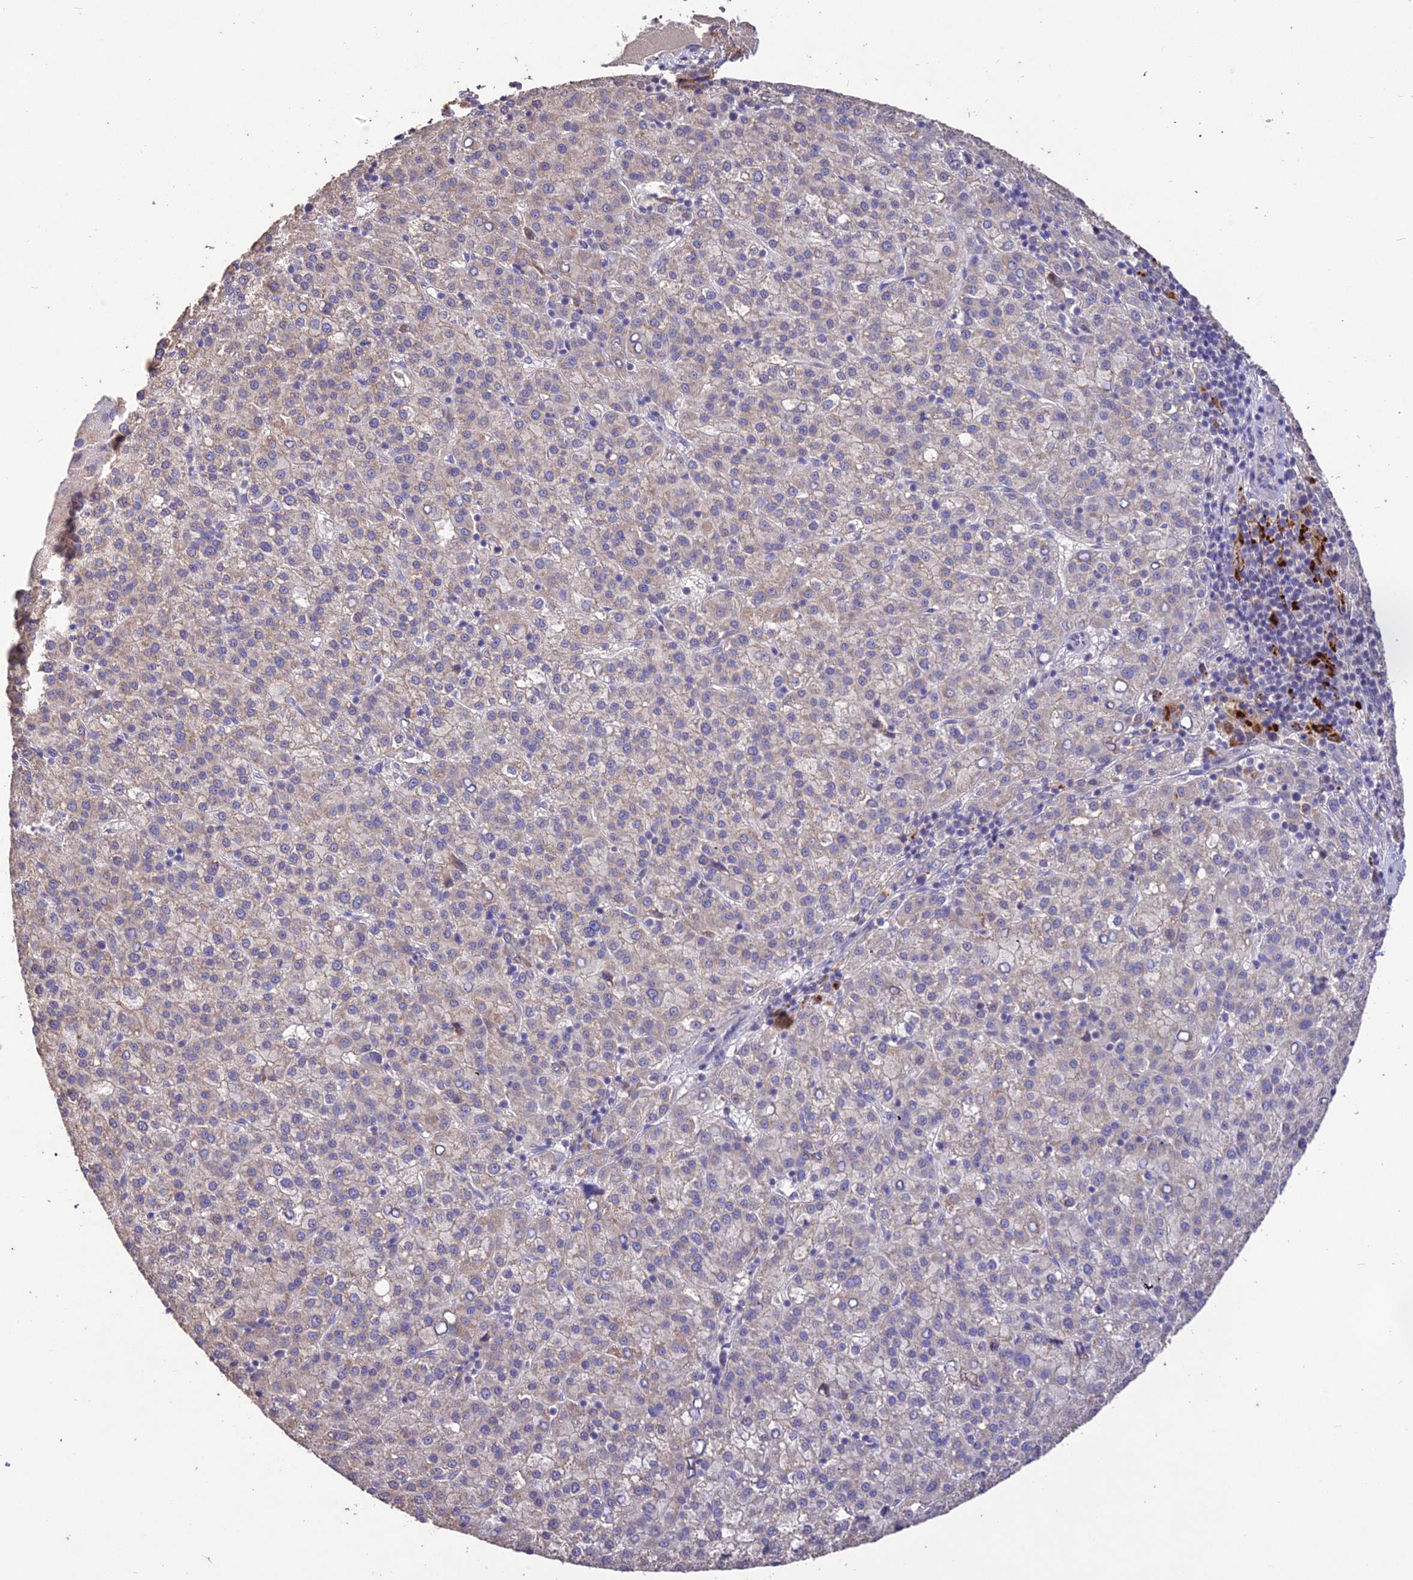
{"staining": {"intensity": "weak", "quantity": "<25%", "location": "cytoplasmic/membranous"}, "tissue": "liver cancer", "cell_type": "Tumor cells", "image_type": "cancer", "snomed": [{"axis": "morphology", "description": "Carcinoma, Hepatocellular, NOS"}, {"axis": "topography", "description": "Liver"}], "caption": "Protein analysis of hepatocellular carcinoma (liver) shows no significant expression in tumor cells. (IHC, brightfield microscopy, high magnification).", "gene": "SDHD", "patient": {"sex": "female", "age": 58}}